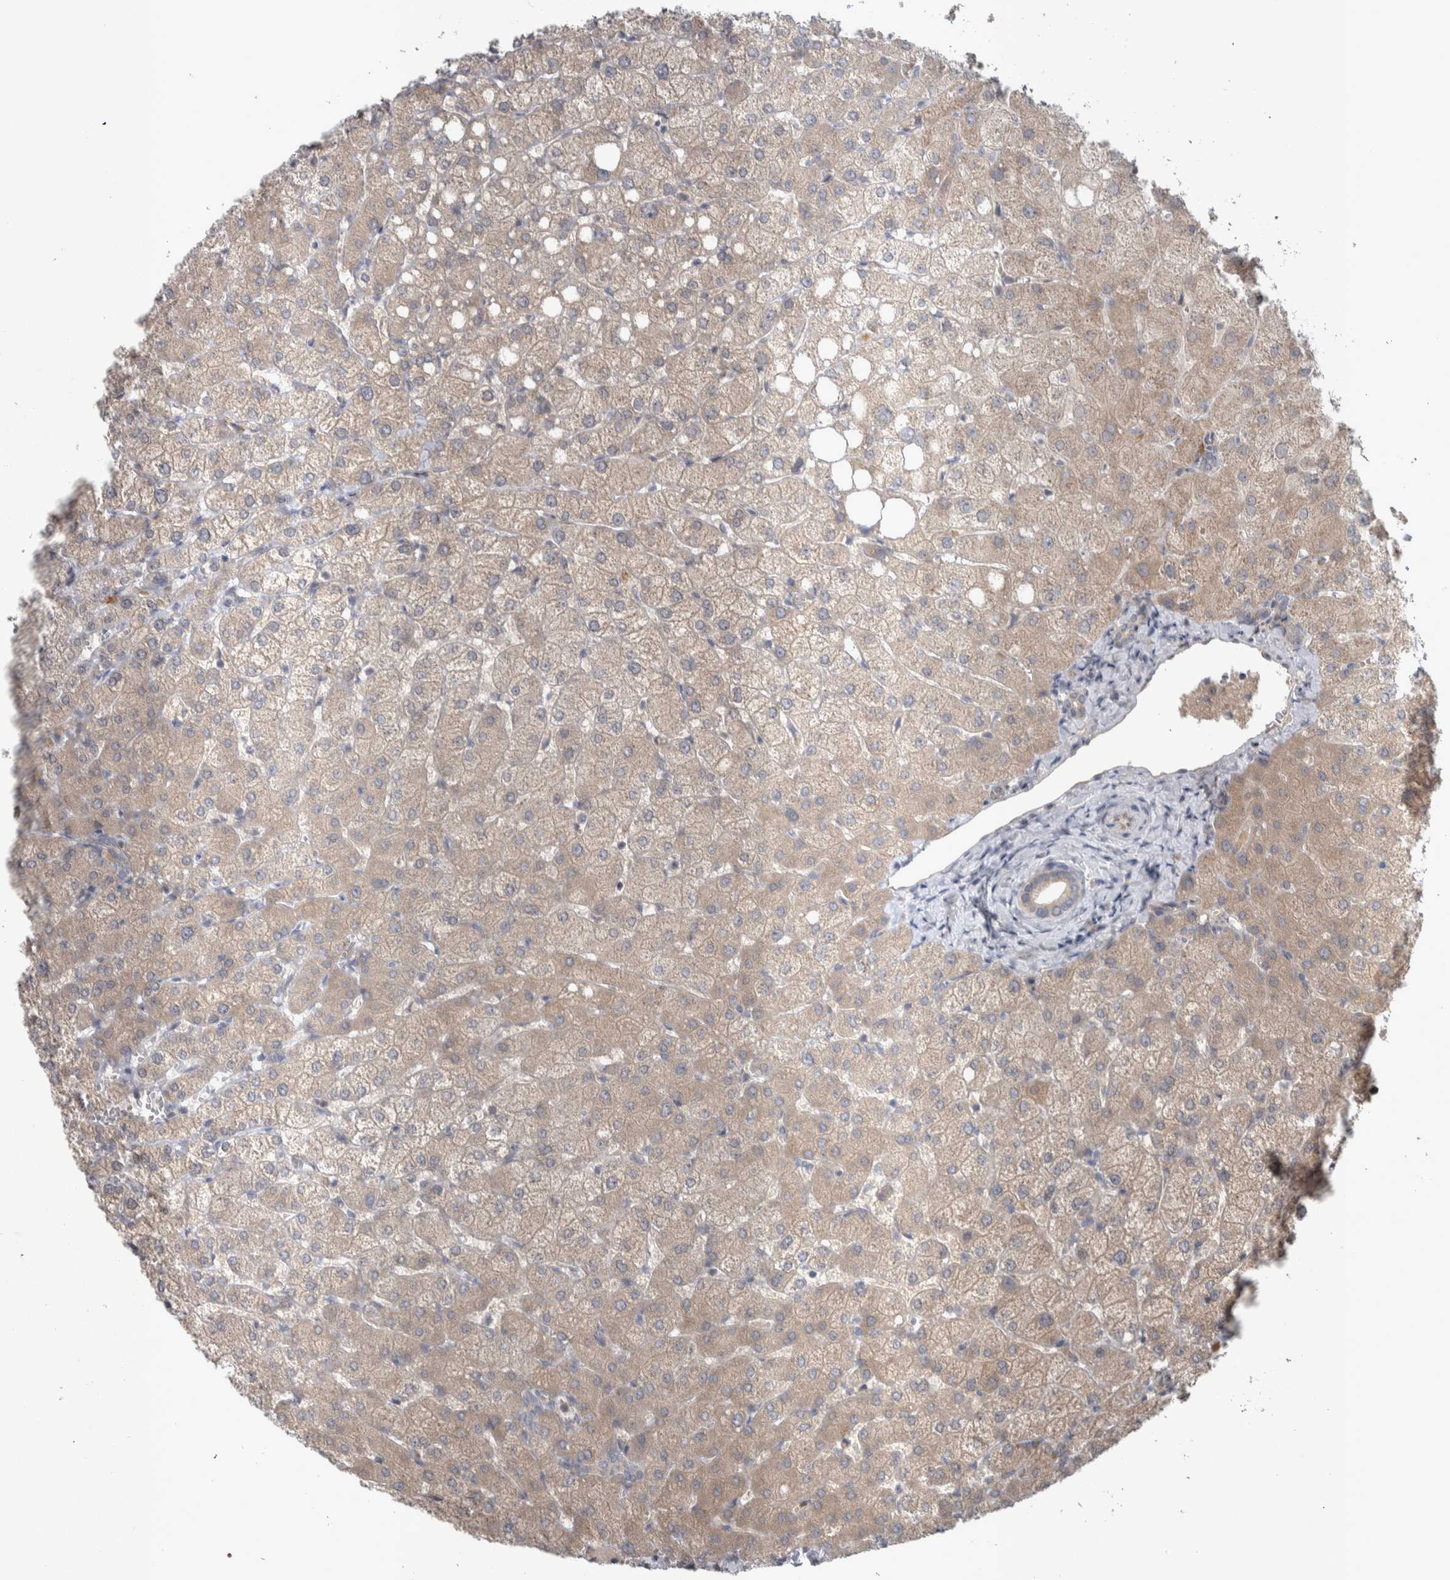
{"staining": {"intensity": "weak", "quantity": ">75%", "location": "cytoplasmic/membranous"}, "tissue": "liver", "cell_type": "Cholangiocytes", "image_type": "normal", "snomed": [{"axis": "morphology", "description": "Normal tissue, NOS"}, {"axis": "topography", "description": "Liver"}], "caption": "An immunohistochemistry (IHC) histopathology image of benign tissue is shown. Protein staining in brown labels weak cytoplasmic/membranous positivity in liver within cholangiocytes. Nuclei are stained in blue.", "gene": "SRP68", "patient": {"sex": "female", "age": 54}}